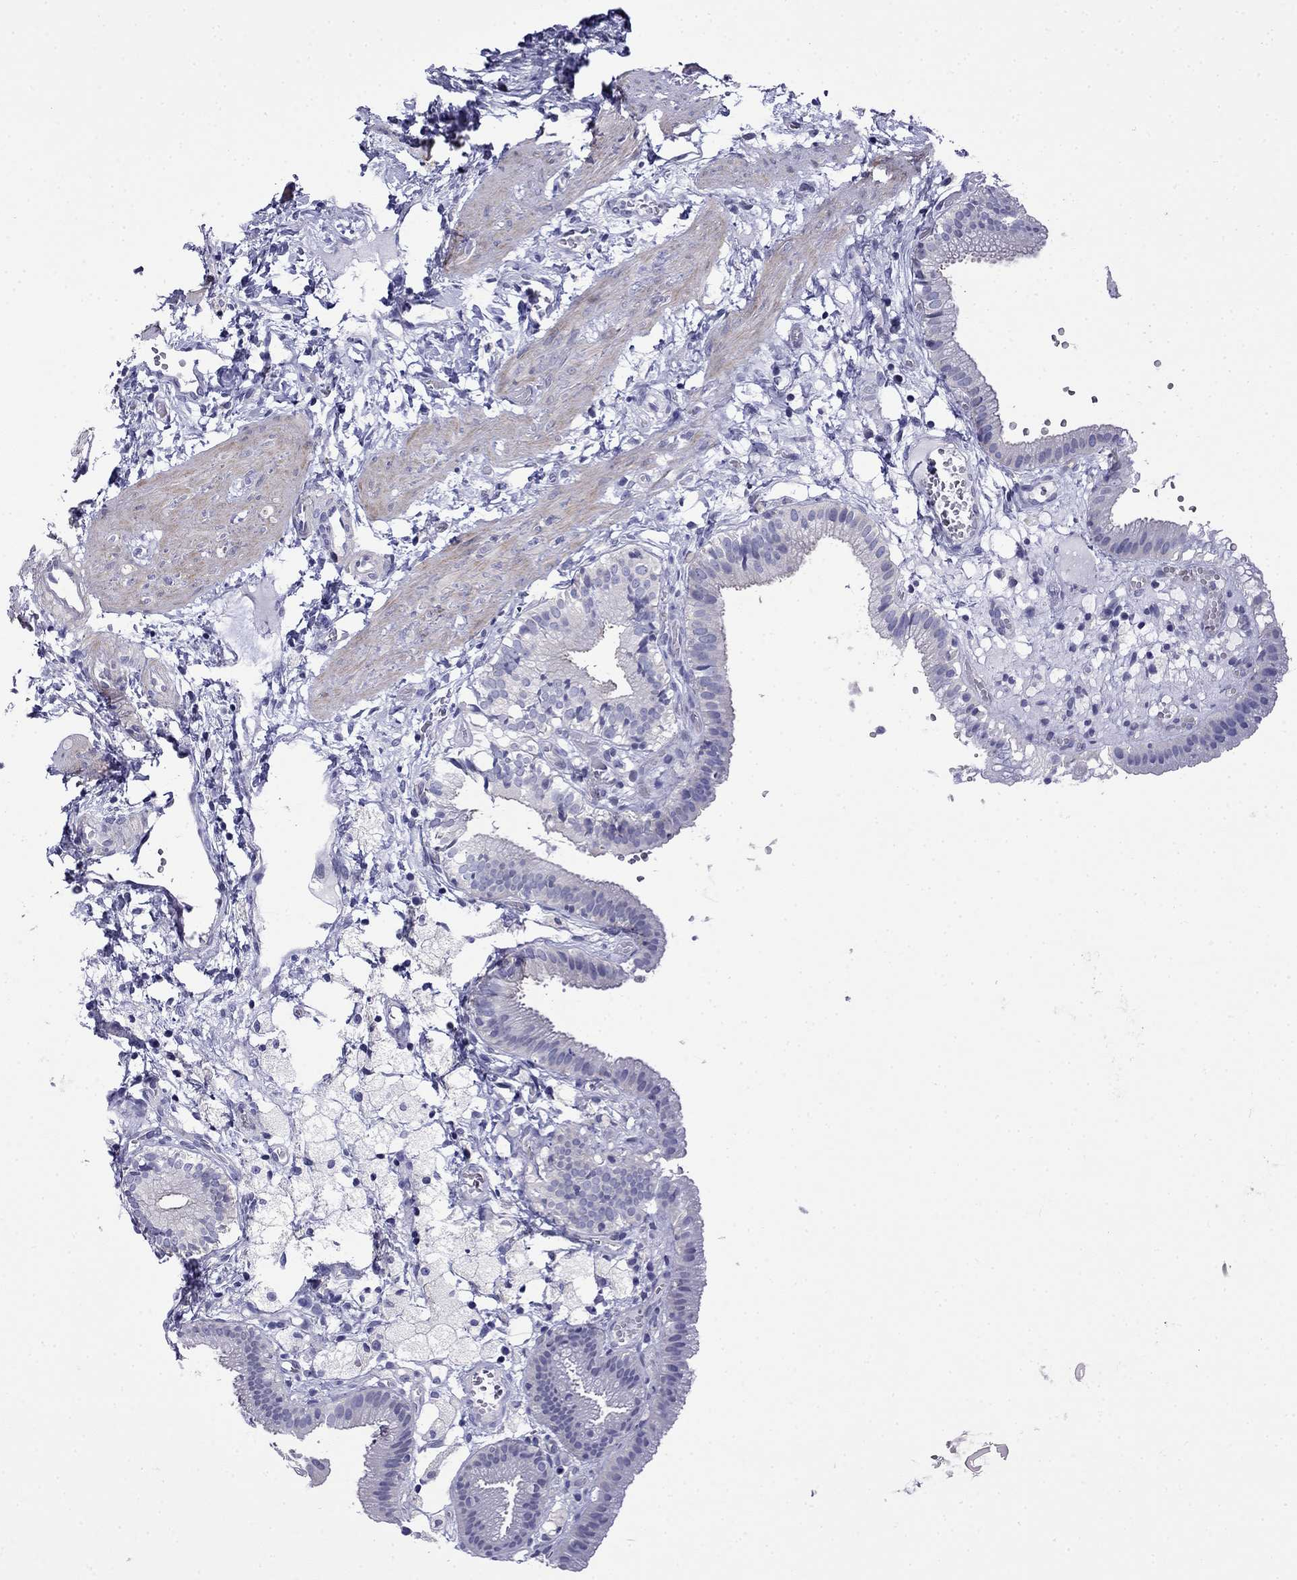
{"staining": {"intensity": "negative", "quantity": "none", "location": "none"}, "tissue": "gallbladder", "cell_type": "Glandular cells", "image_type": "normal", "snomed": [{"axis": "morphology", "description": "Normal tissue, NOS"}, {"axis": "topography", "description": "Gallbladder"}], "caption": "The image reveals no significant expression in glandular cells of gallbladder. (Brightfield microscopy of DAB (3,3'-diaminobenzidine) IHC at high magnification).", "gene": "PRR18", "patient": {"sex": "female", "age": 24}}